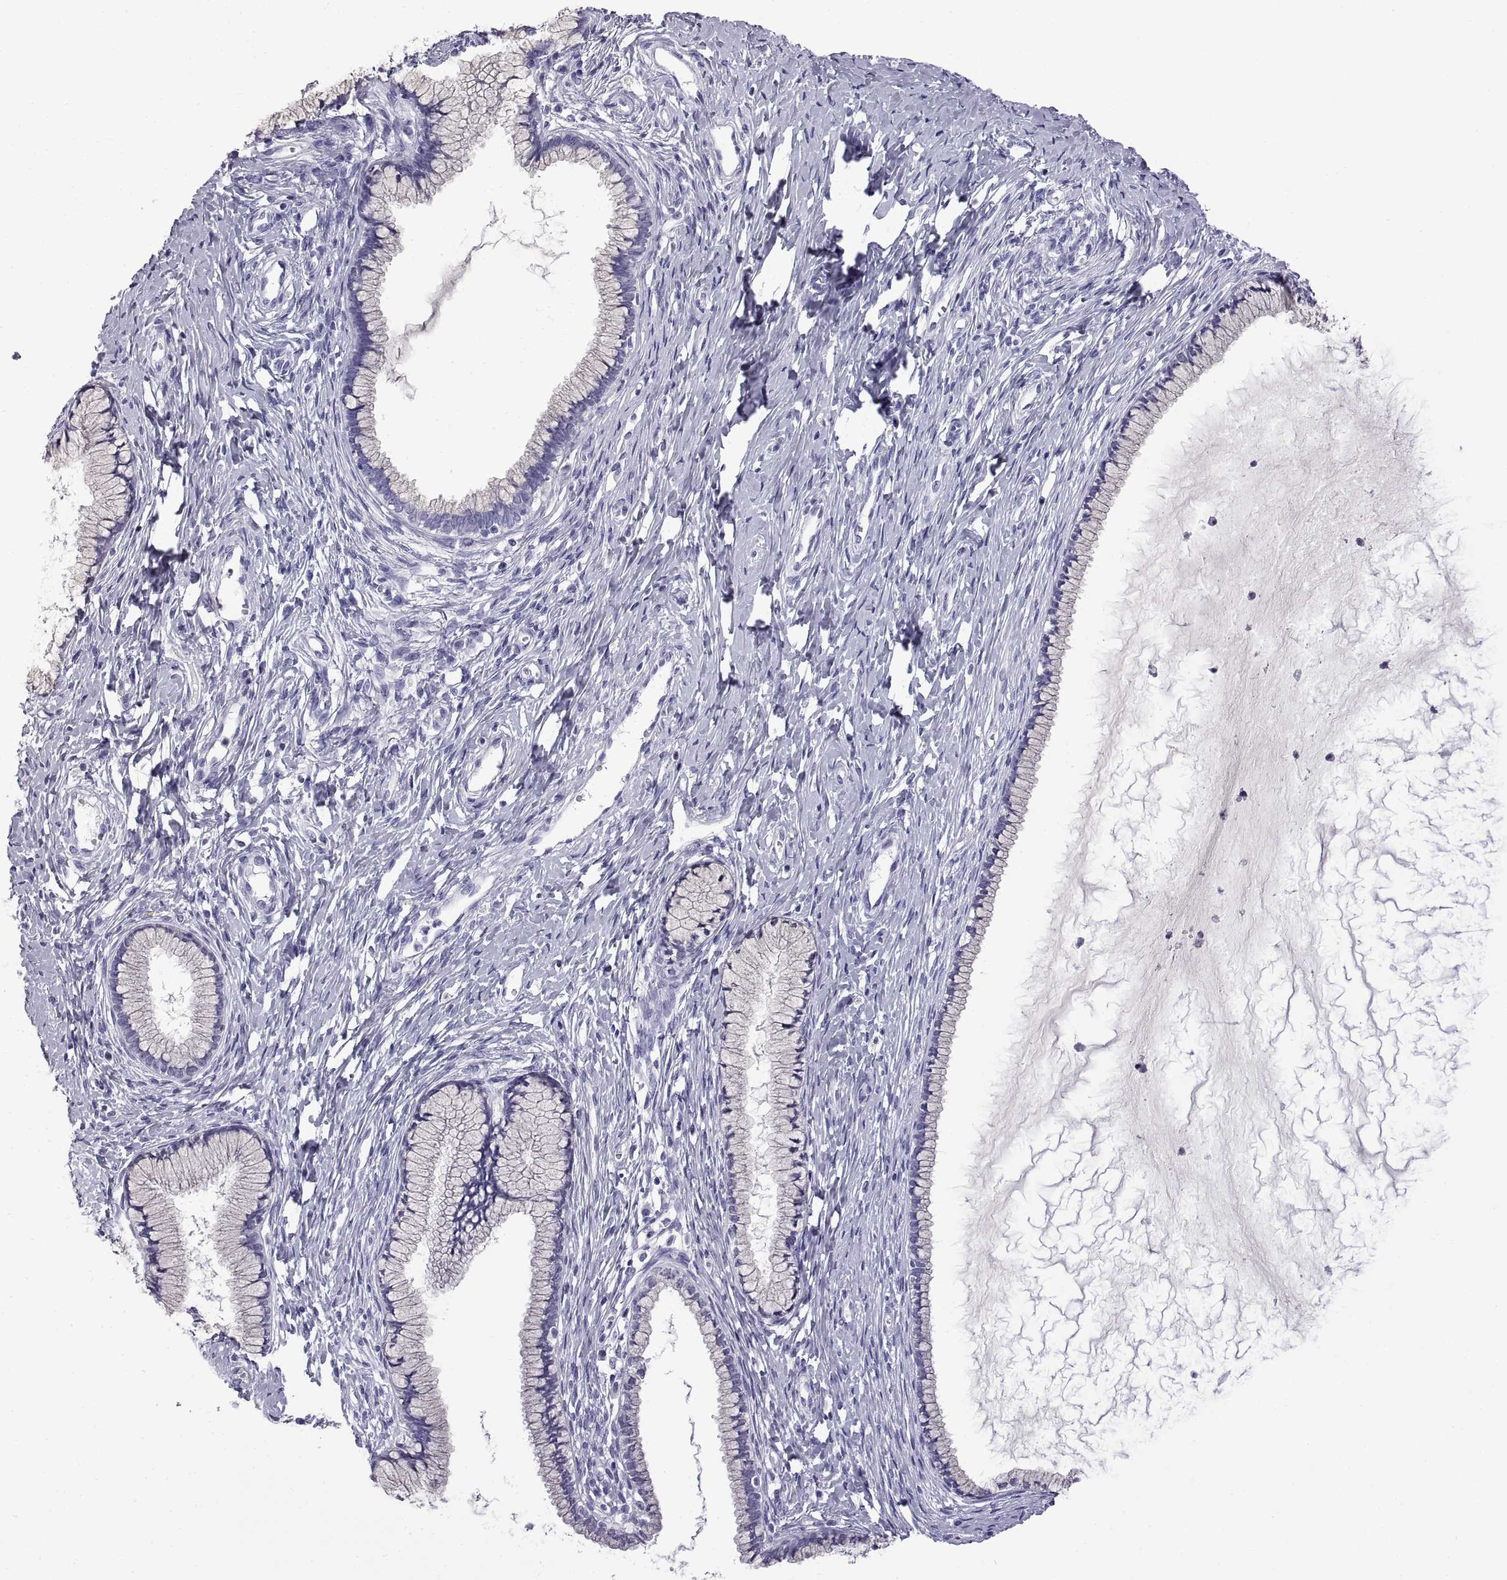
{"staining": {"intensity": "negative", "quantity": "none", "location": "none"}, "tissue": "cervix", "cell_type": "Glandular cells", "image_type": "normal", "snomed": [{"axis": "morphology", "description": "Normal tissue, NOS"}, {"axis": "topography", "description": "Cervix"}], "caption": "This micrograph is of normal cervix stained with IHC to label a protein in brown with the nuclei are counter-stained blue. There is no expression in glandular cells.", "gene": "CRISP1", "patient": {"sex": "female", "age": 40}}